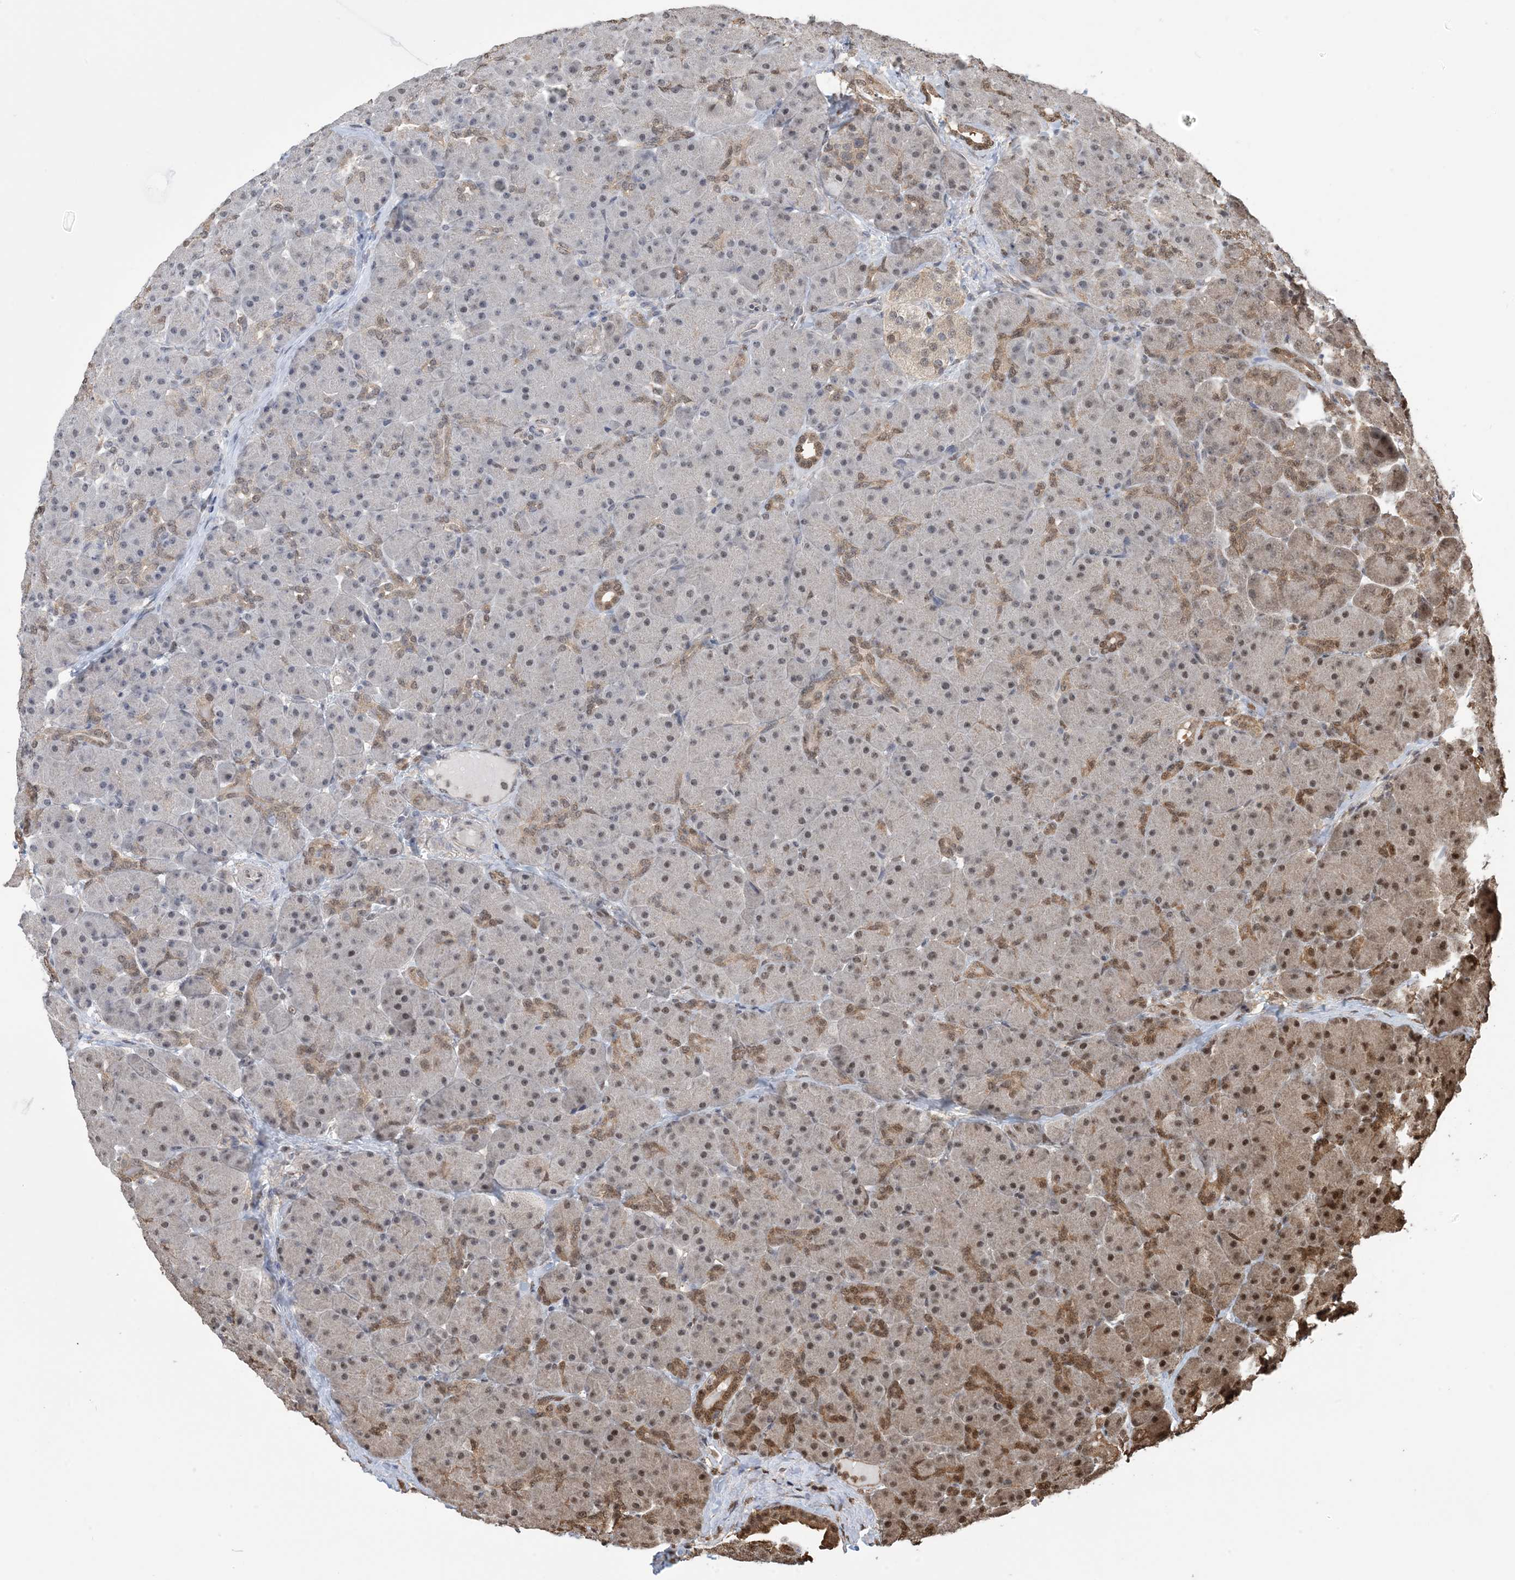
{"staining": {"intensity": "moderate", "quantity": "25%-75%", "location": "cytoplasmic/membranous,nuclear"}, "tissue": "pancreas", "cell_type": "Exocrine glandular cells", "image_type": "normal", "snomed": [{"axis": "morphology", "description": "Normal tissue, NOS"}, {"axis": "topography", "description": "Pancreas"}], "caption": "Immunohistochemical staining of benign pancreas displays medium levels of moderate cytoplasmic/membranous,nuclear expression in about 25%-75% of exocrine glandular cells.", "gene": "HSPA1A", "patient": {"sex": "male", "age": 66}}